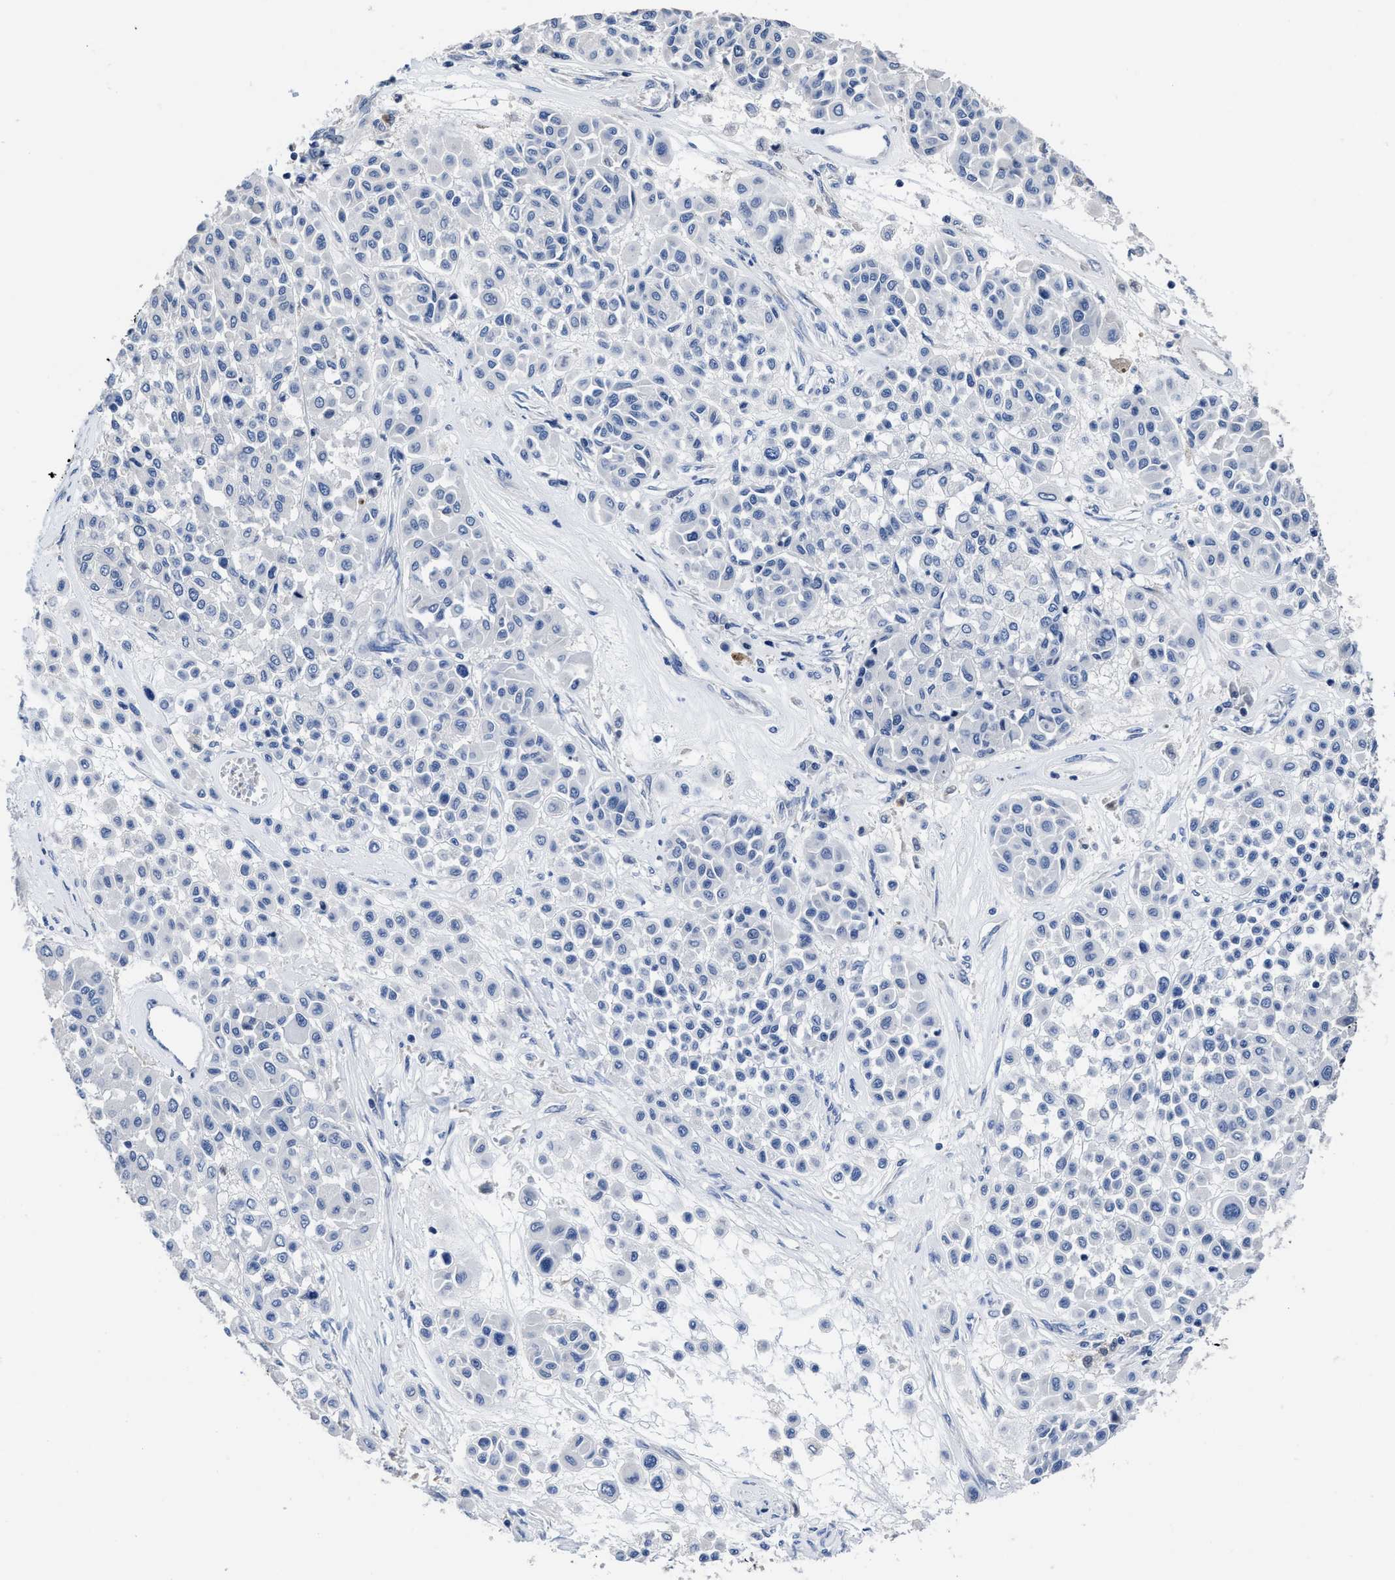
{"staining": {"intensity": "negative", "quantity": "none", "location": "none"}, "tissue": "melanoma", "cell_type": "Tumor cells", "image_type": "cancer", "snomed": [{"axis": "morphology", "description": "Malignant melanoma, Metastatic site"}, {"axis": "topography", "description": "Soft tissue"}], "caption": "A high-resolution image shows IHC staining of melanoma, which exhibits no significant positivity in tumor cells.", "gene": "HOOK1", "patient": {"sex": "male", "age": 41}}